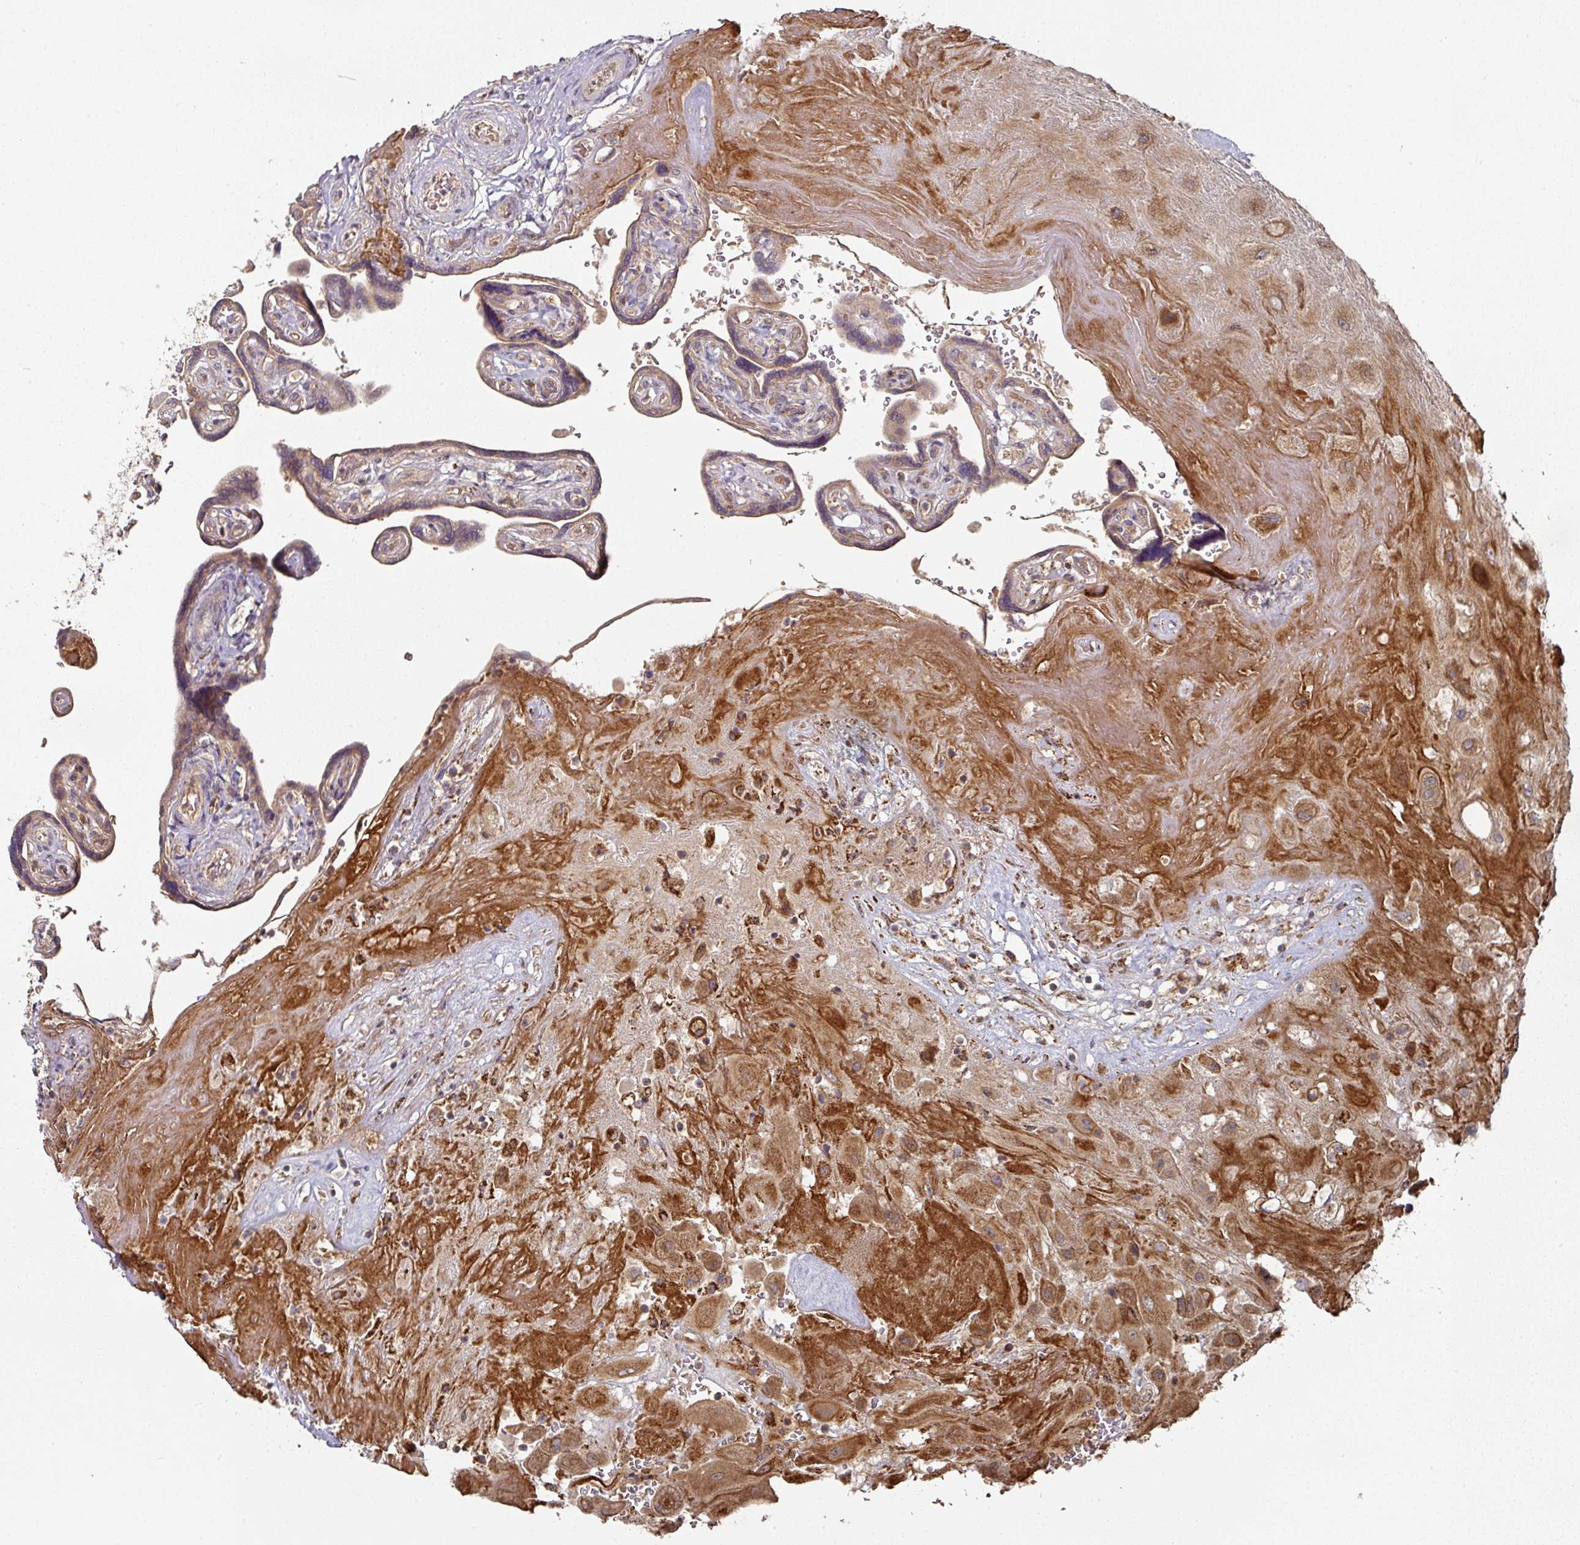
{"staining": {"intensity": "moderate", "quantity": "<25%", "location": "cytoplasmic/membranous"}, "tissue": "placenta", "cell_type": "Decidual cells", "image_type": "normal", "snomed": [{"axis": "morphology", "description": "Normal tissue, NOS"}, {"axis": "topography", "description": "Placenta"}], "caption": "Decidual cells display low levels of moderate cytoplasmic/membranous positivity in about <25% of cells in normal placenta.", "gene": "DNAJC7", "patient": {"sex": "female", "age": 32}}